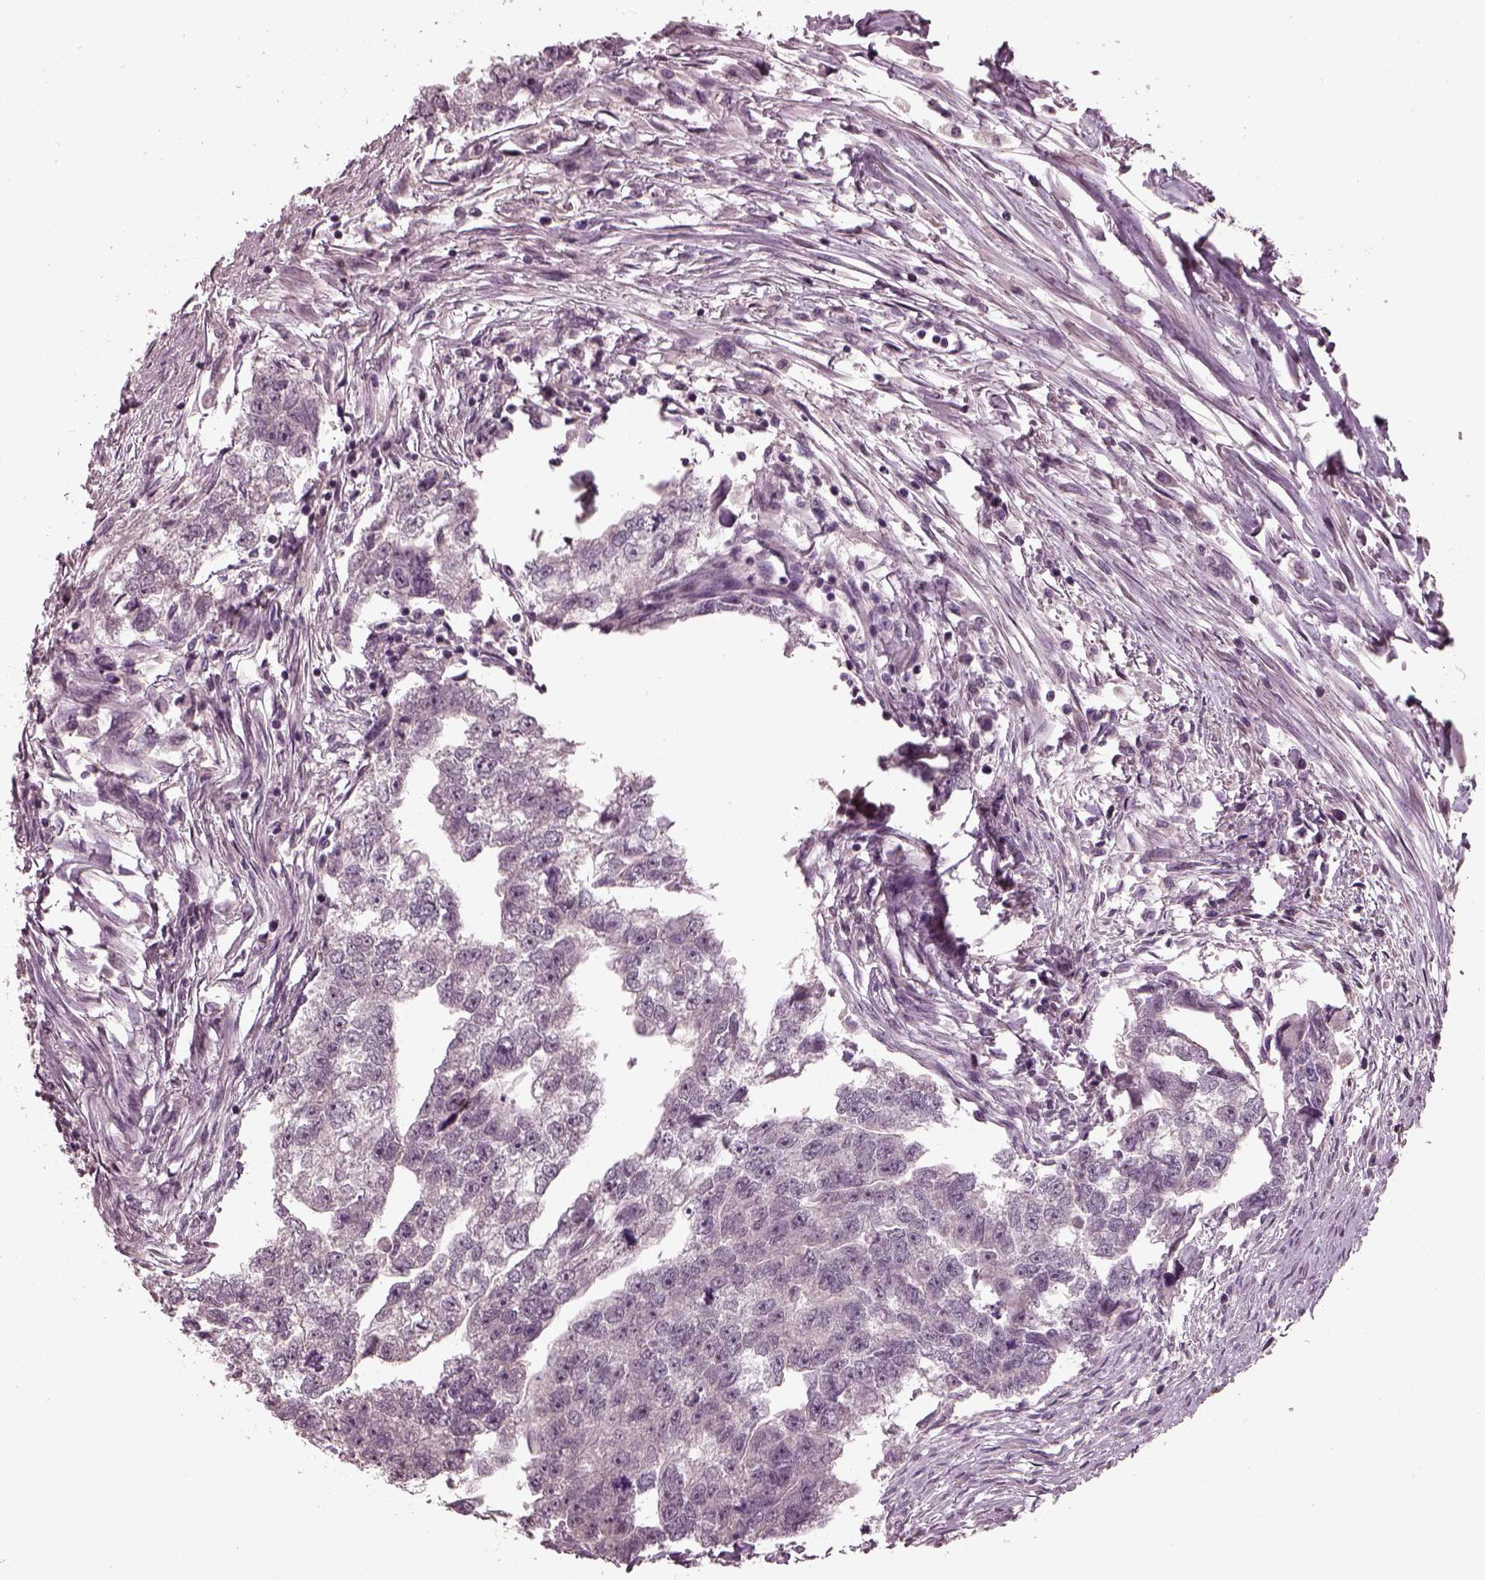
{"staining": {"intensity": "negative", "quantity": "none", "location": "none"}, "tissue": "testis cancer", "cell_type": "Tumor cells", "image_type": "cancer", "snomed": [{"axis": "morphology", "description": "Carcinoma, Embryonal, NOS"}, {"axis": "morphology", "description": "Teratoma, malignant, NOS"}, {"axis": "topography", "description": "Testis"}], "caption": "This is an immunohistochemistry micrograph of human testis cancer (teratoma (malignant)). There is no positivity in tumor cells.", "gene": "RCVRN", "patient": {"sex": "male", "age": 44}}